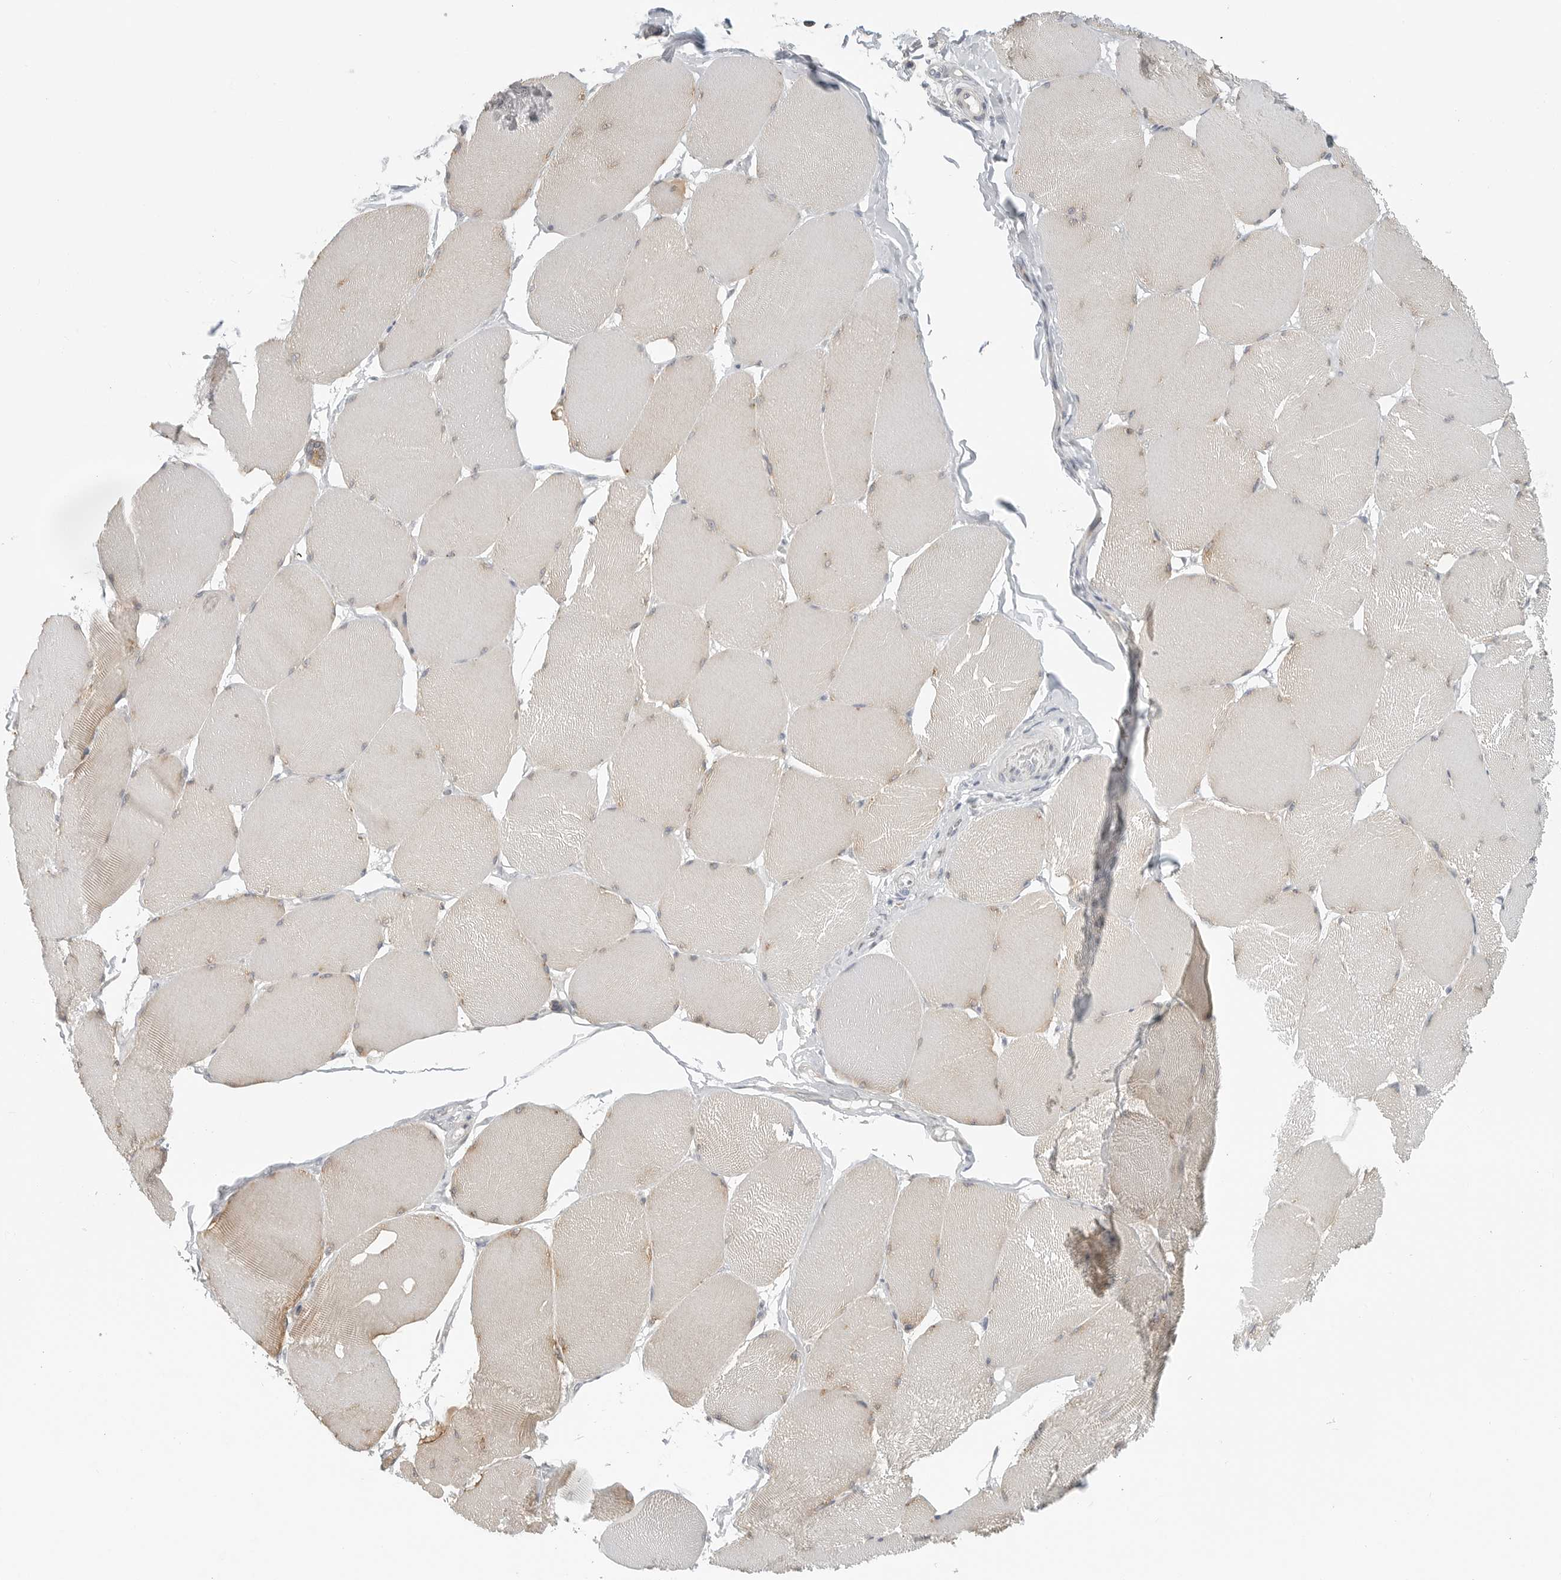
{"staining": {"intensity": "weak", "quantity": "<25%", "location": "cytoplasmic/membranous"}, "tissue": "skeletal muscle", "cell_type": "Myocytes", "image_type": "normal", "snomed": [{"axis": "morphology", "description": "Normal tissue, NOS"}, {"axis": "topography", "description": "Skin"}, {"axis": "topography", "description": "Skeletal muscle"}], "caption": "A histopathology image of human skeletal muscle is negative for staining in myocytes. (IHC, brightfield microscopy, high magnification).", "gene": "IL12RB2", "patient": {"sex": "male", "age": 83}}